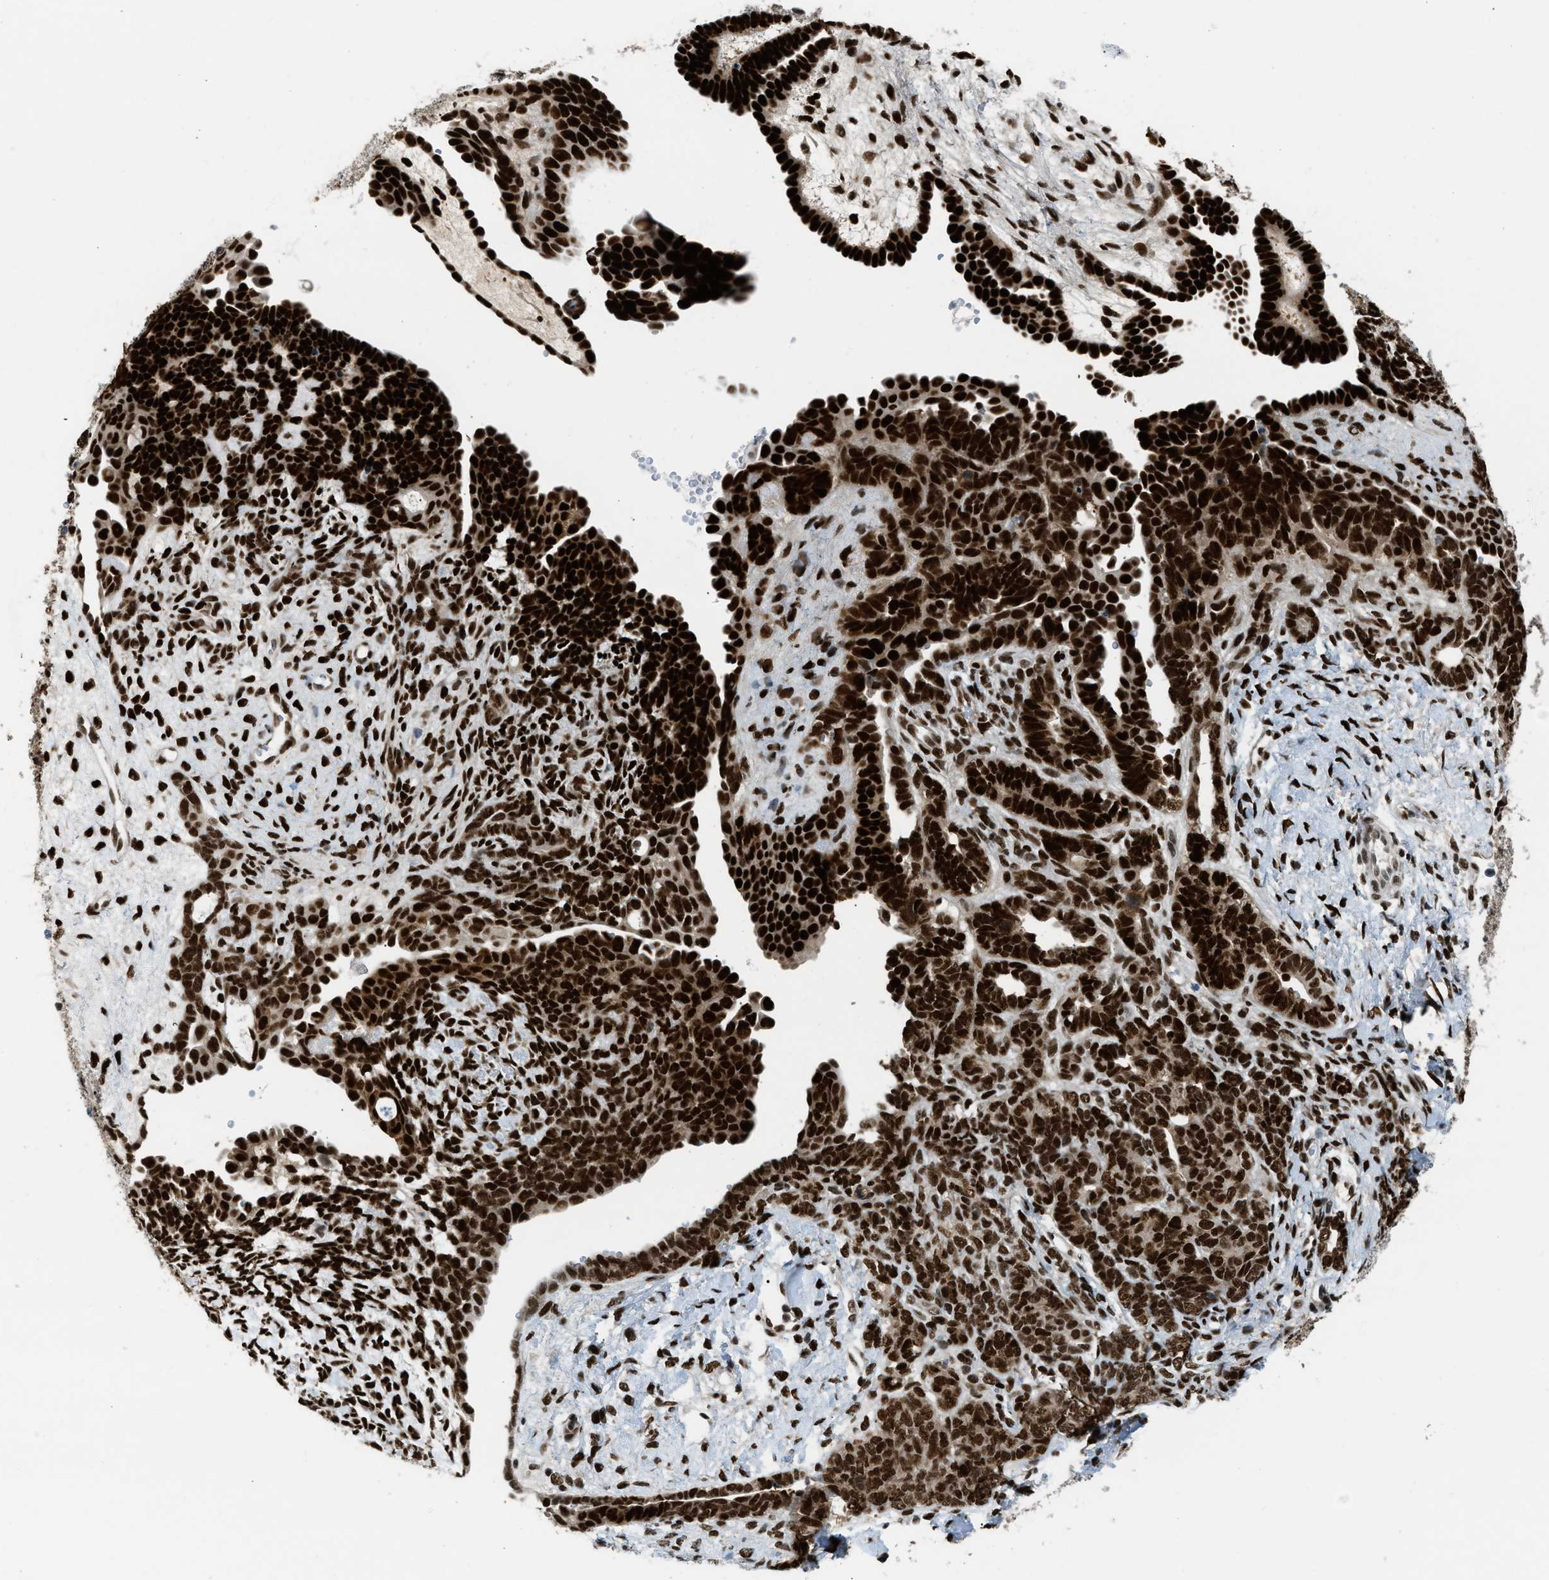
{"staining": {"intensity": "strong", "quantity": ">75%", "location": "nuclear"}, "tissue": "endometrial cancer", "cell_type": "Tumor cells", "image_type": "cancer", "snomed": [{"axis": "morphology", "description": "Neoplasm, malignant, NOS"}, {"axis": "topography", "description": "Endometrium"}], "caption": "Human endometrial malignant neoplasm stained with a brown dye exhibits strong nuclear positive expression in about >75% of tumor cells.", "gene": "SSBP2", "patient": {"sex": "female", "age": 74}}